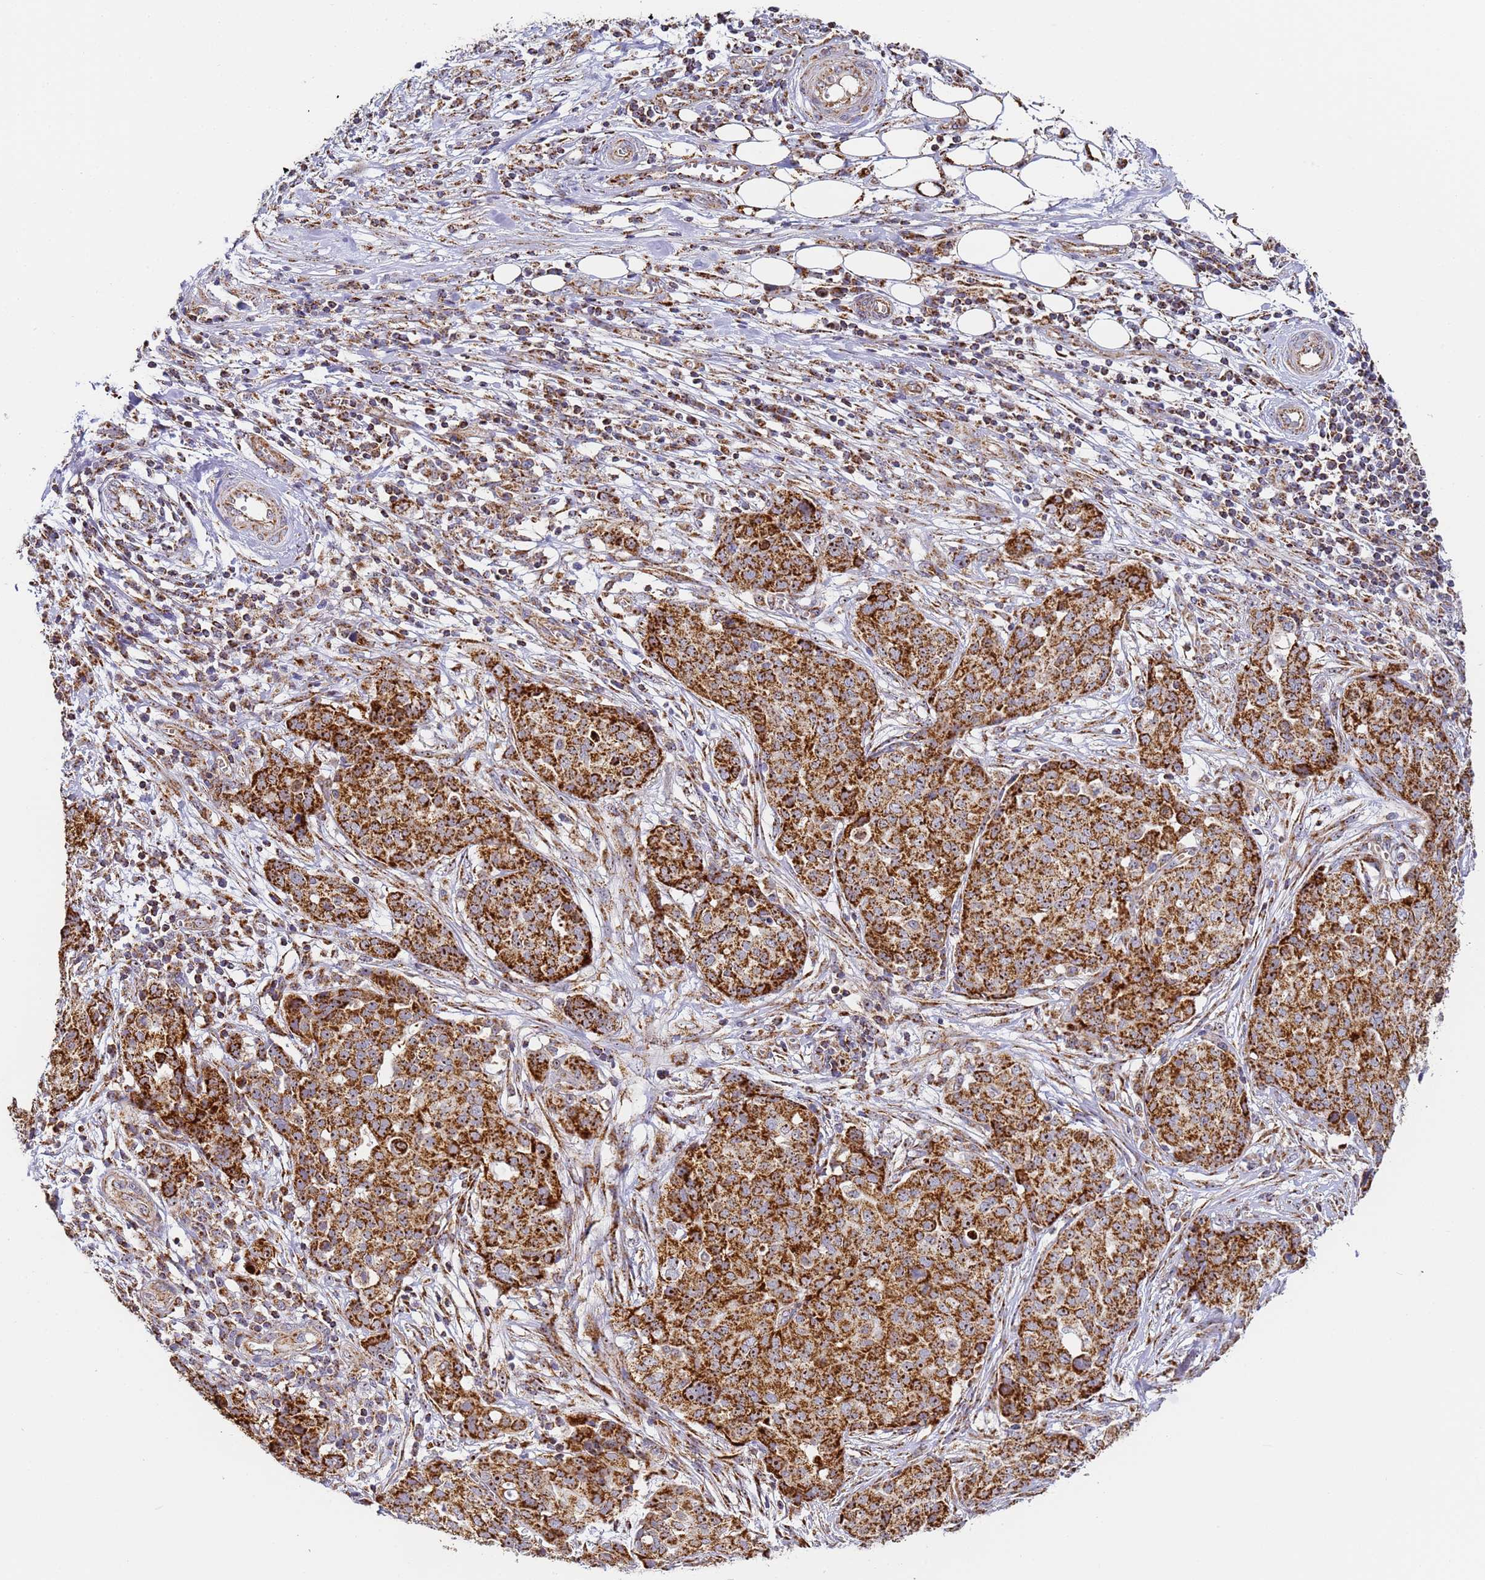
{"staining": {"intensity": "strong", "quantity": ">75%", "location": "cytoplasmic/membranous,nuclear"}, "tissue": "ovarian cancer", "cell_type": "Tumor cells", "image_type": "cancer", "snomed": [{"axis": "morphology", "description": "Cystadenocarcinoma, serous, NOS"}, {"axis": "topography", "description": "Soft tissue"}, {"axis": "topography", "description": "Ovary"}], "caption": "A high-resolution image shows immunohistochemistry (IHC) staining of ovarian cancer, which demonstrates strong cytoplasmic/membranous and nuclear positivity in approximately >75% of tumor cells.", "gene": "FRG2C", "patient": {"sex": "female", "age": 57}}